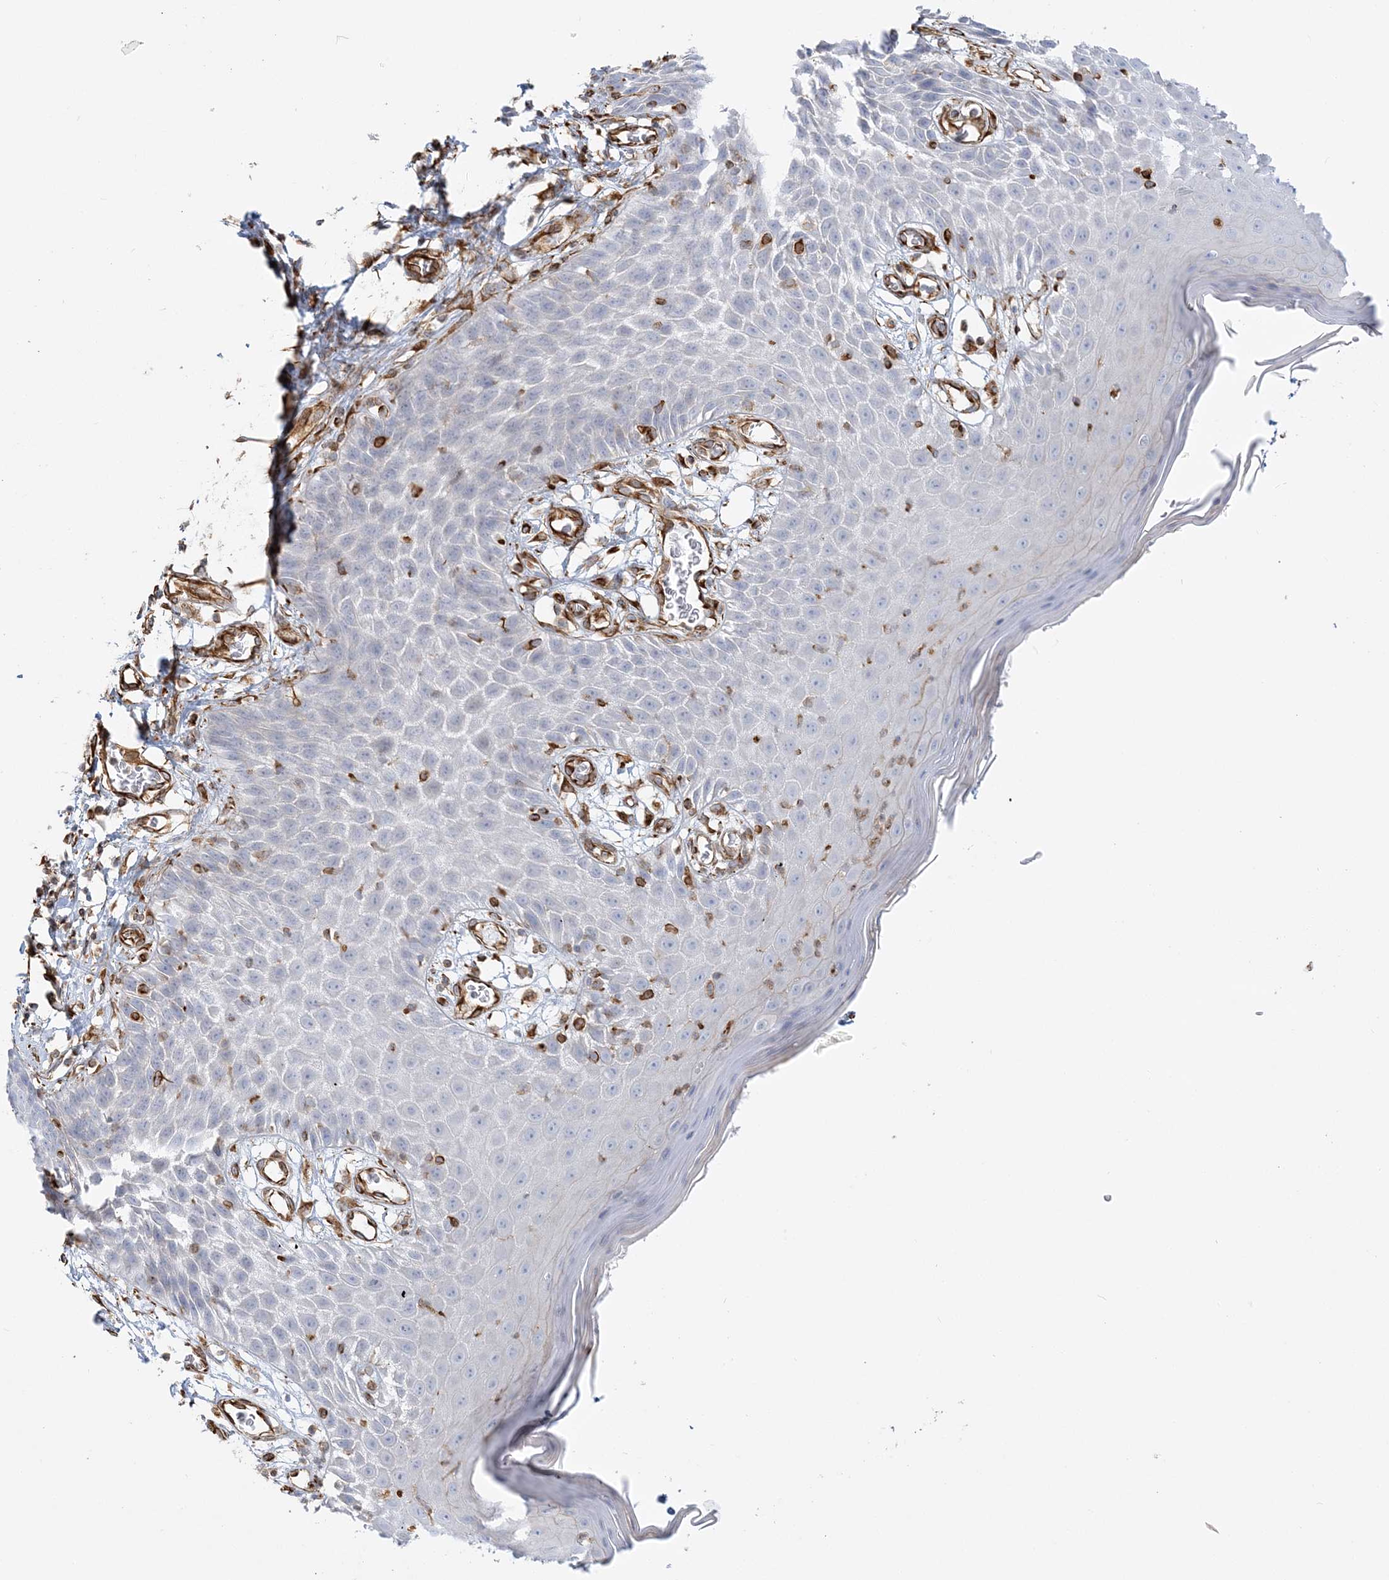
{"staining": {"intensity": "strong", "quantity": "<25%", "location": "cytoplasmic/membranous"}, "tissue": "skin", "cell_type": "Epidermal cells", "image_type": "normal", "snomed": [{"axis": "morphology", "description": "Normal tissue, NOS"}, {"axis": "topography", "description": "Vulva"}], "caption": "Immunohistochemistry (IHC) staining of benign skin, which shows medium levels of strong cytoplasmic/membranous staining in approximately <25% of epidermal cells indicating strong cytoplasmic/membranous protein staining. The staining was performed using DAB (3,3'-diaminobenzidine) (brown) for protein detection and nuclei were counterstained in hematoxylin (blue).", "gene": "SCLT1", "patient": {"sex": "female", "age": 68}}